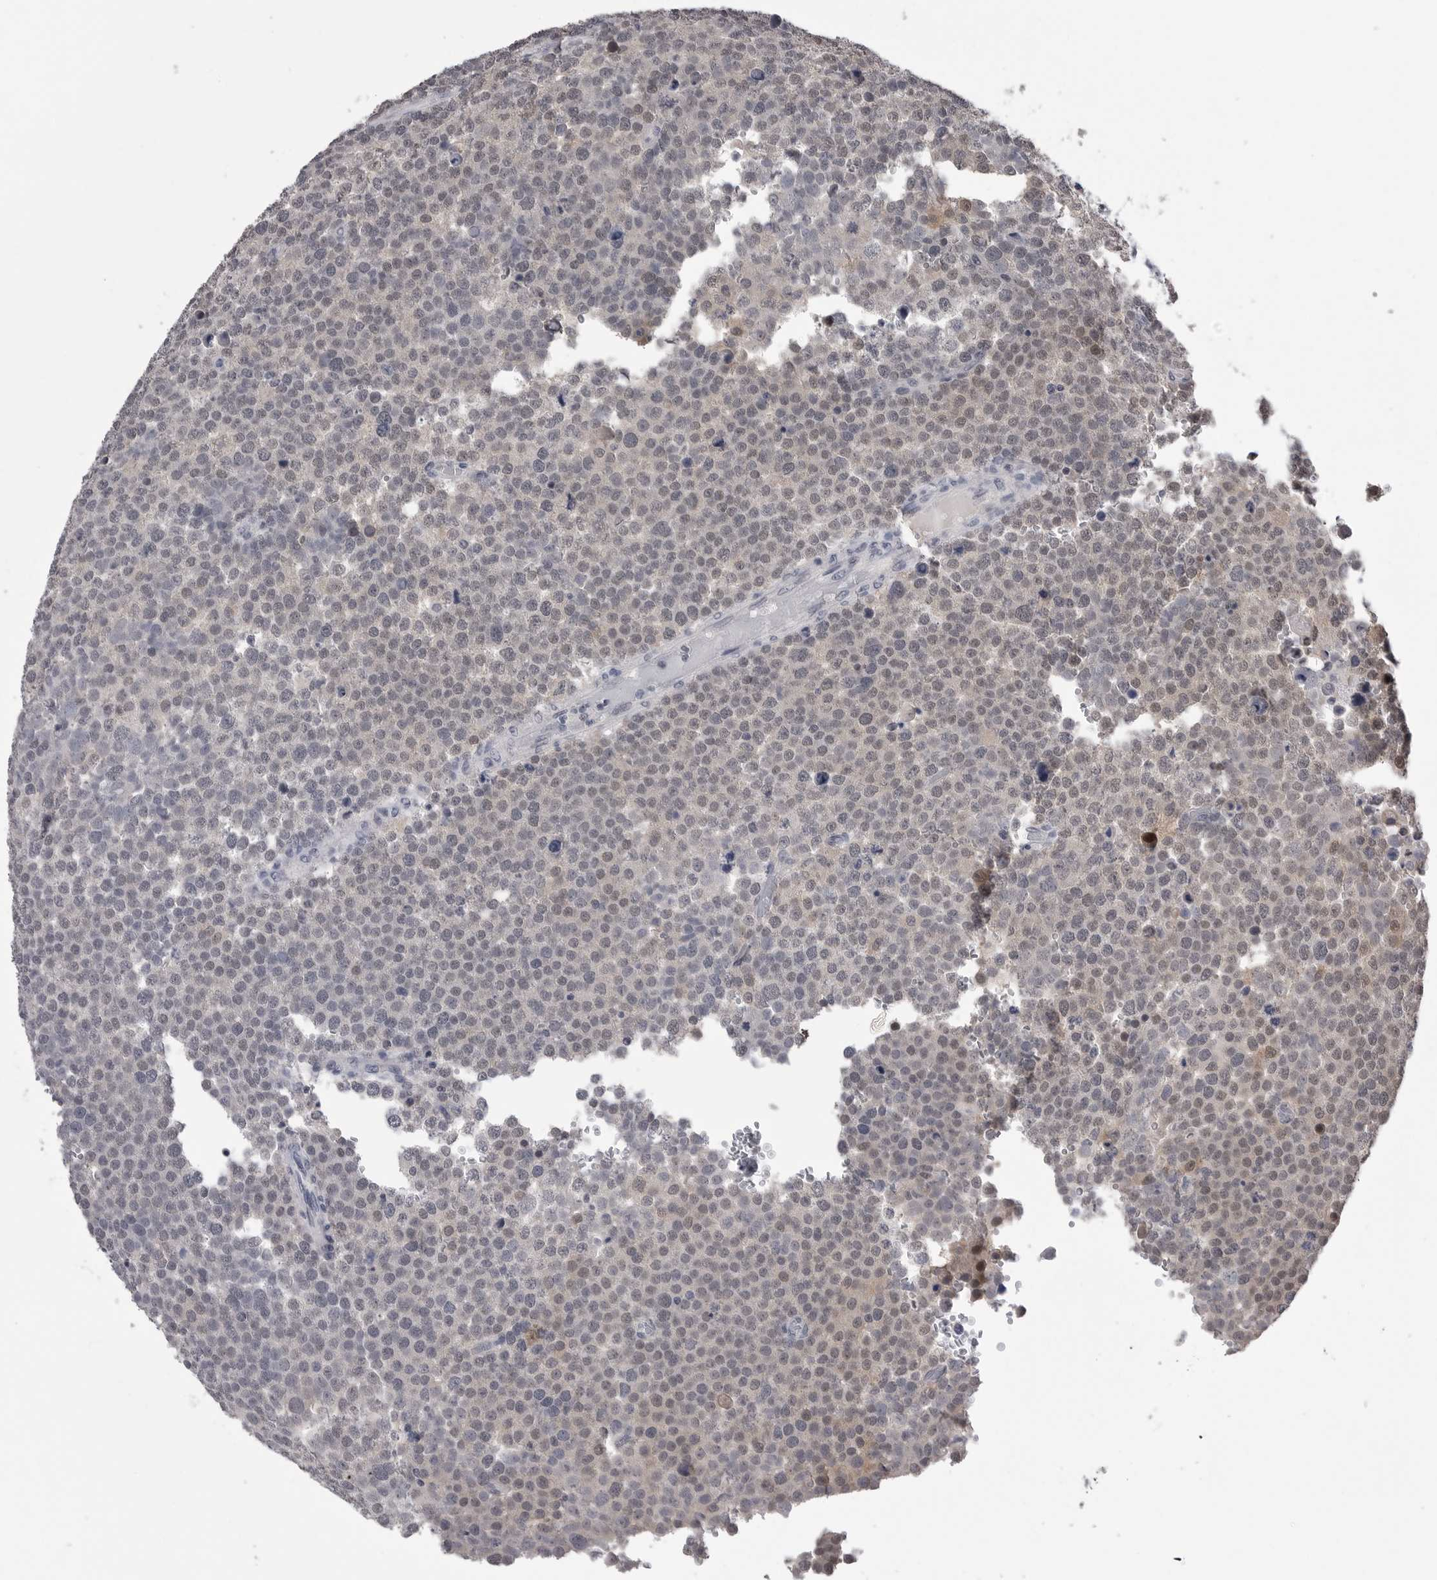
{"staining": {"intensity": "weak", "quantity": "25%-75%", "location": "nuclear"}, "tissue": "testis cancer", "cell_type": "Tumor cells", "image_type": "cancer", "snomed": [{"axis": "morphology", "description": "Seminoma, NOS"}, {"axis": "topography", "description": "Testis"}], "caption": "Weak nuclear staining is appreciated in about 25%-75% of tumor cells in testis seminoma. The protein is stained brown, and the nuclei are stained in blue (DAB IHC with brightfield microscopy, high magnification).", "gene": "DLG2", "patient": {"sex": "male", "age": 71}}